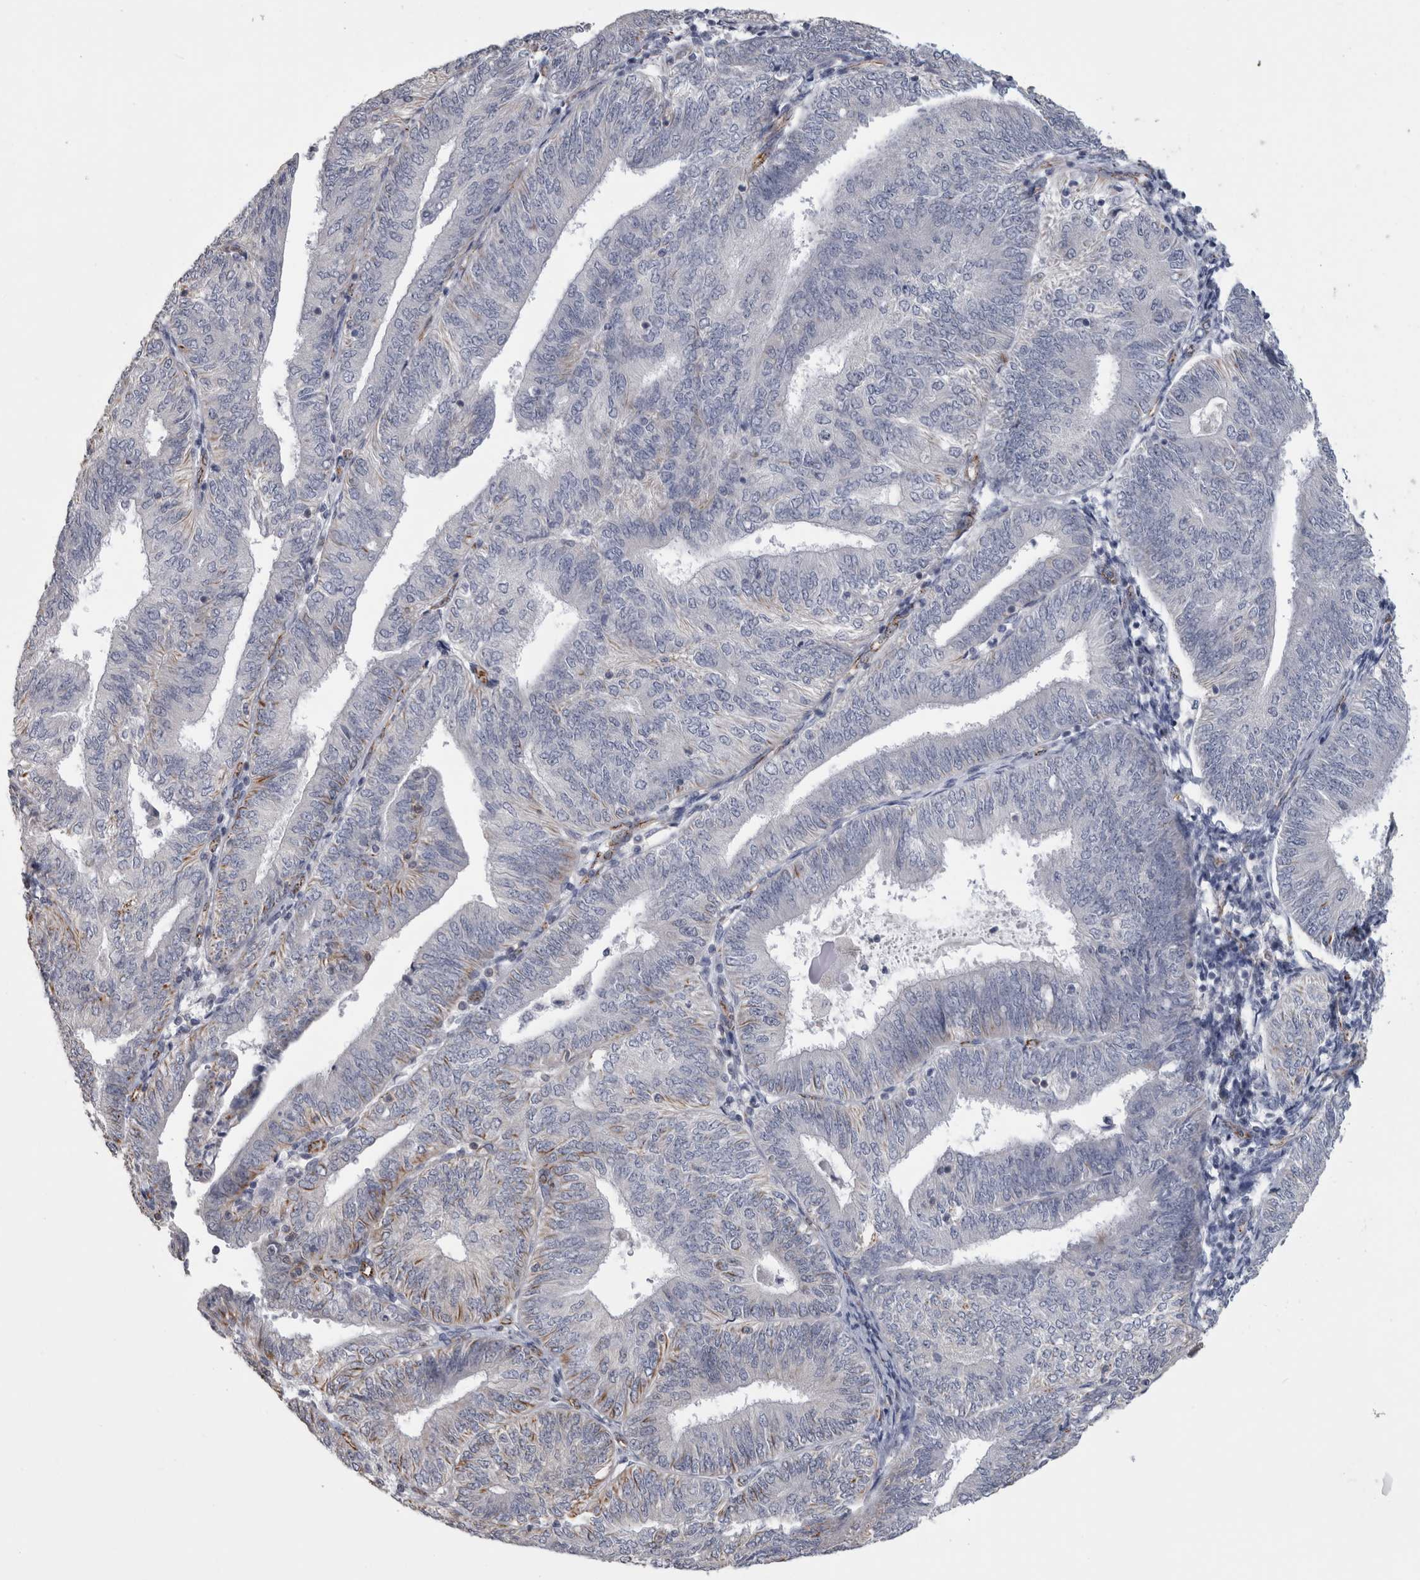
{"staining": {"intensity": "moderate", "quantity": "<25%", "location": "cytoplasmic/membranous"}, "tissue": "endometrial cancer", "cell_type": "Tumor cells", "image_type": "cancer", "snomed": [{"axis": "morphology", "description": "Adenocarcinoma, NOS"}, {"axis": "topography", "description": "Endometrium"}], "caption": "Immunohistochemical staining of endometrial adenocarcinoma demonstrates low levels of moderate cytoplasmic/membranous protein expression in about <25% of tumor cells.", "gene": "ACOT7", "patient": {"sex": "female", "age": 58}}